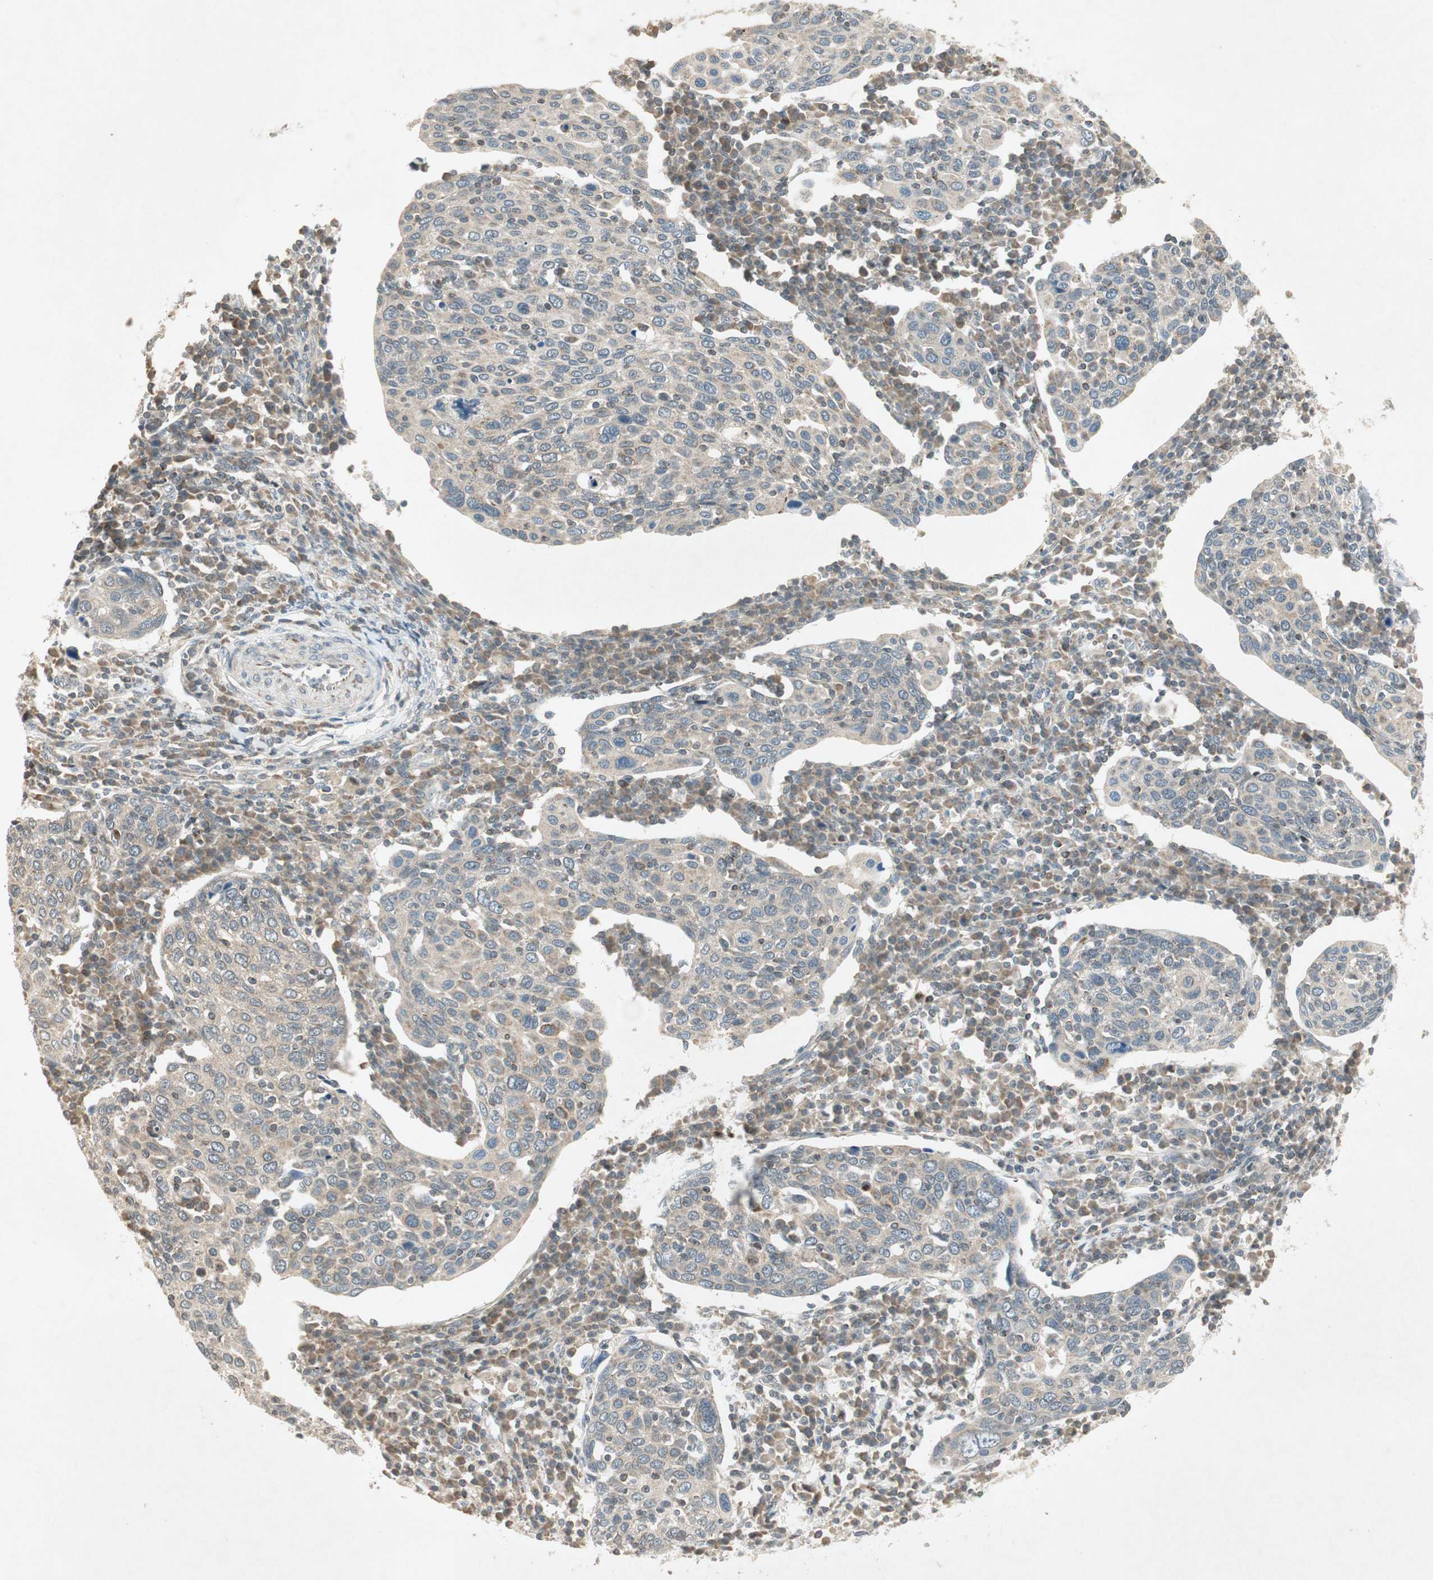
{"staining": {"intensity": "weak", "quantity": "25%-75%", "location": "cytoplasmic/membranous"}, "tissue": "cervical cancer", "cell_type": "Tumor cells", "image_type": "cancer", "snomed": [{"axis": "morphology", "description": "Squamous cell carcinoma, NOS"}, {"axis": "topography", "description": "Cervix"}], "caption": "A micrograph of human cervical squamous cell carcinoma stained for a protein displays weak cytoplasmic/membranous brown staining in tumor cells.", "gene": "USP2", "patient": {"sex": "female", "age": 40}}